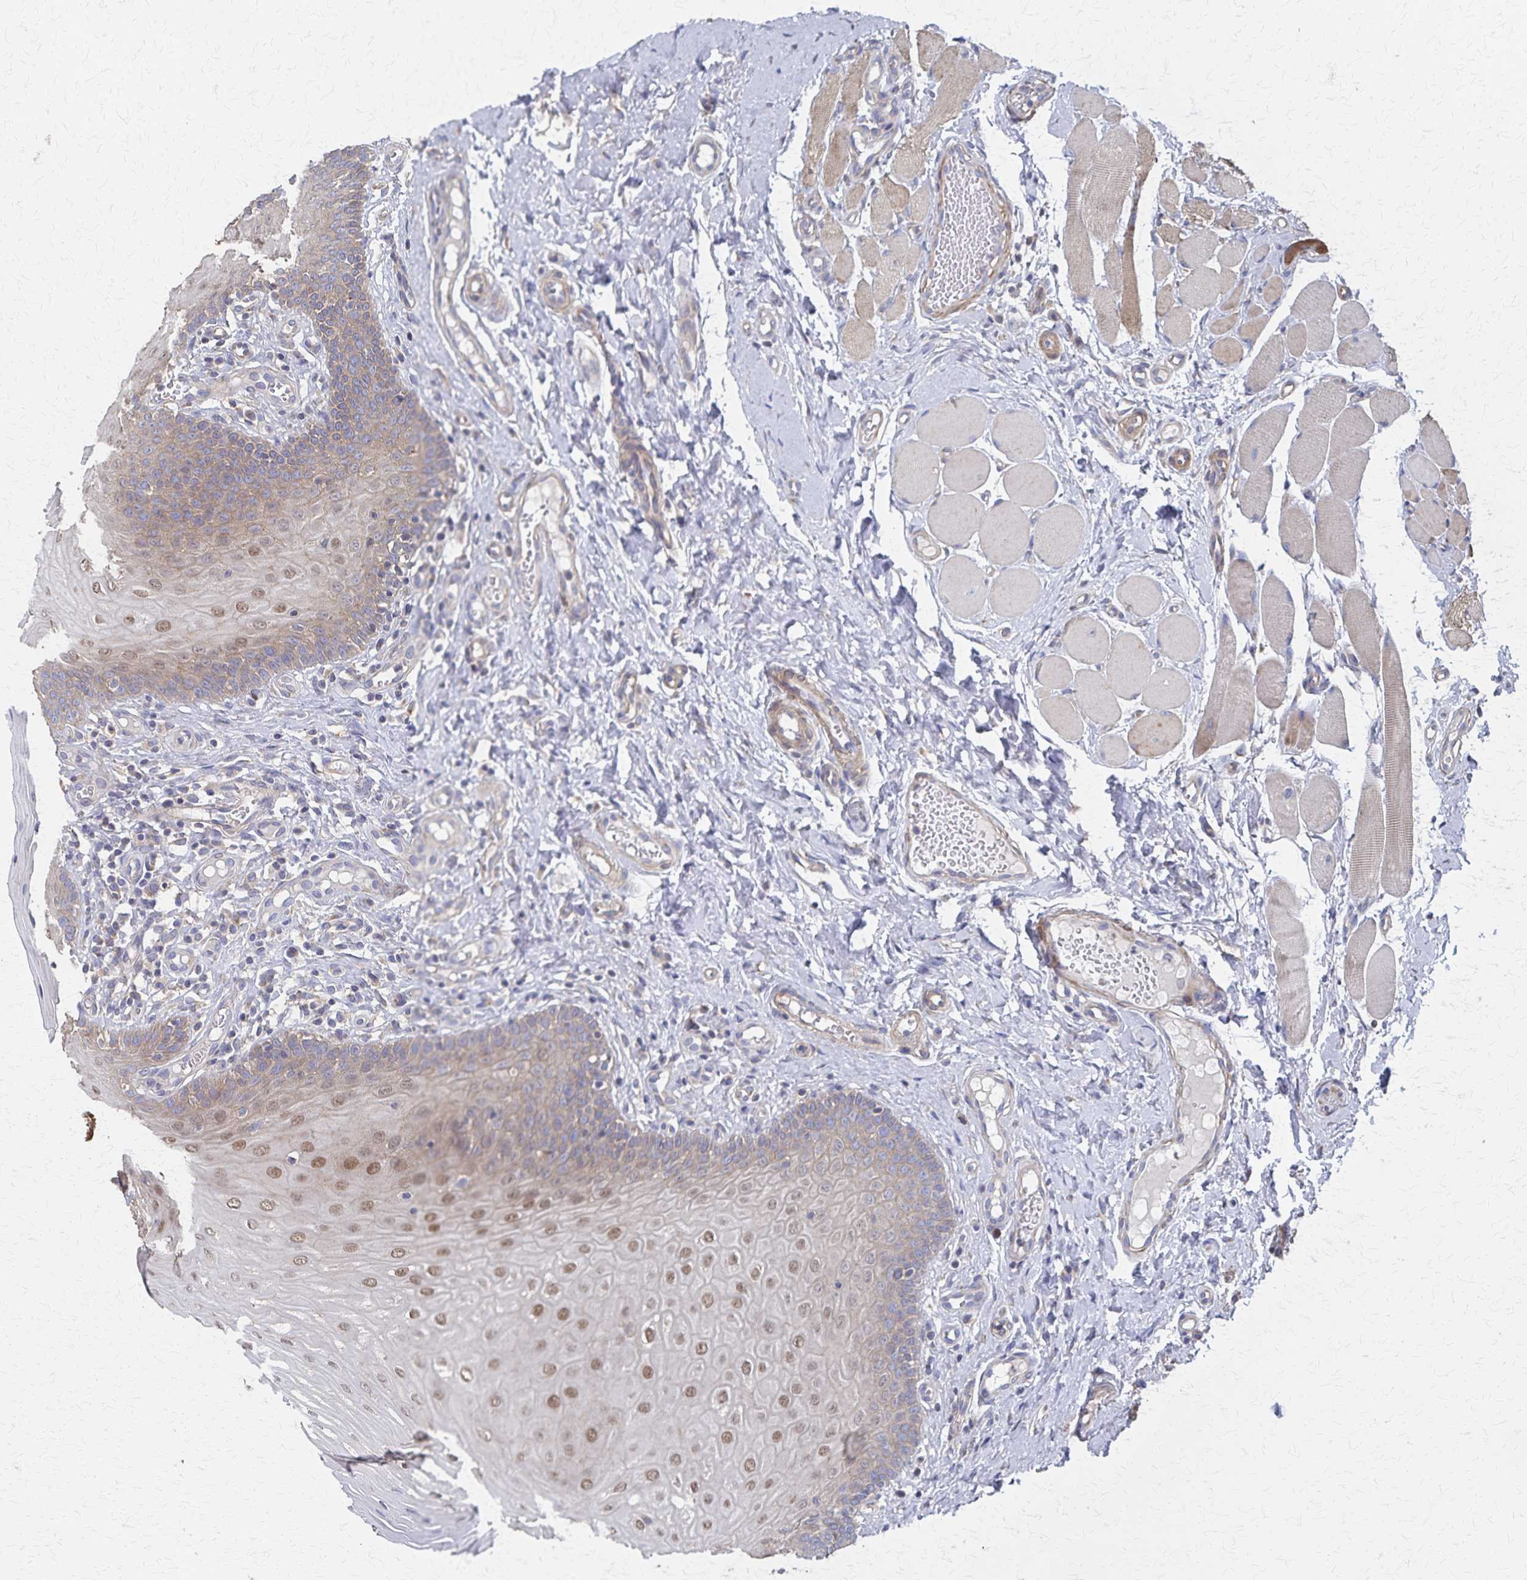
{"staining": {"intensity": "moderate", "quantity": ">75%", "location": "cytoplasmic/membranous,nuclear"}, "tissue": "oral mucosa", "cell_type": "Squamous epithelial cells", "image_type": "normal", "snomed": [{"axis": "morphology", "description": "Normal tissue, NOS"}, {"axis": "topography", "description": "Oral tissue"}, {"axis": "topography", "description": "Tounge, NOS"}], "caption": "Immunohistochemistry (IHC) staining of benign oral mucosa, which displays medium levels of moderate cytoplasmic/membranous,nuclear staining in approximately >75% of squamous epithelial cells indicating moderate cytoplasmic/membranous,nuclear protein positivity. The staining was performed using DAB (3,3'-diaminobenzidine) (brown) for protein detection and nuclei were counterstained in hematoxylin (blue).", "gene": "PGAP2", "patient": {"sex": "female", "age": 58}}